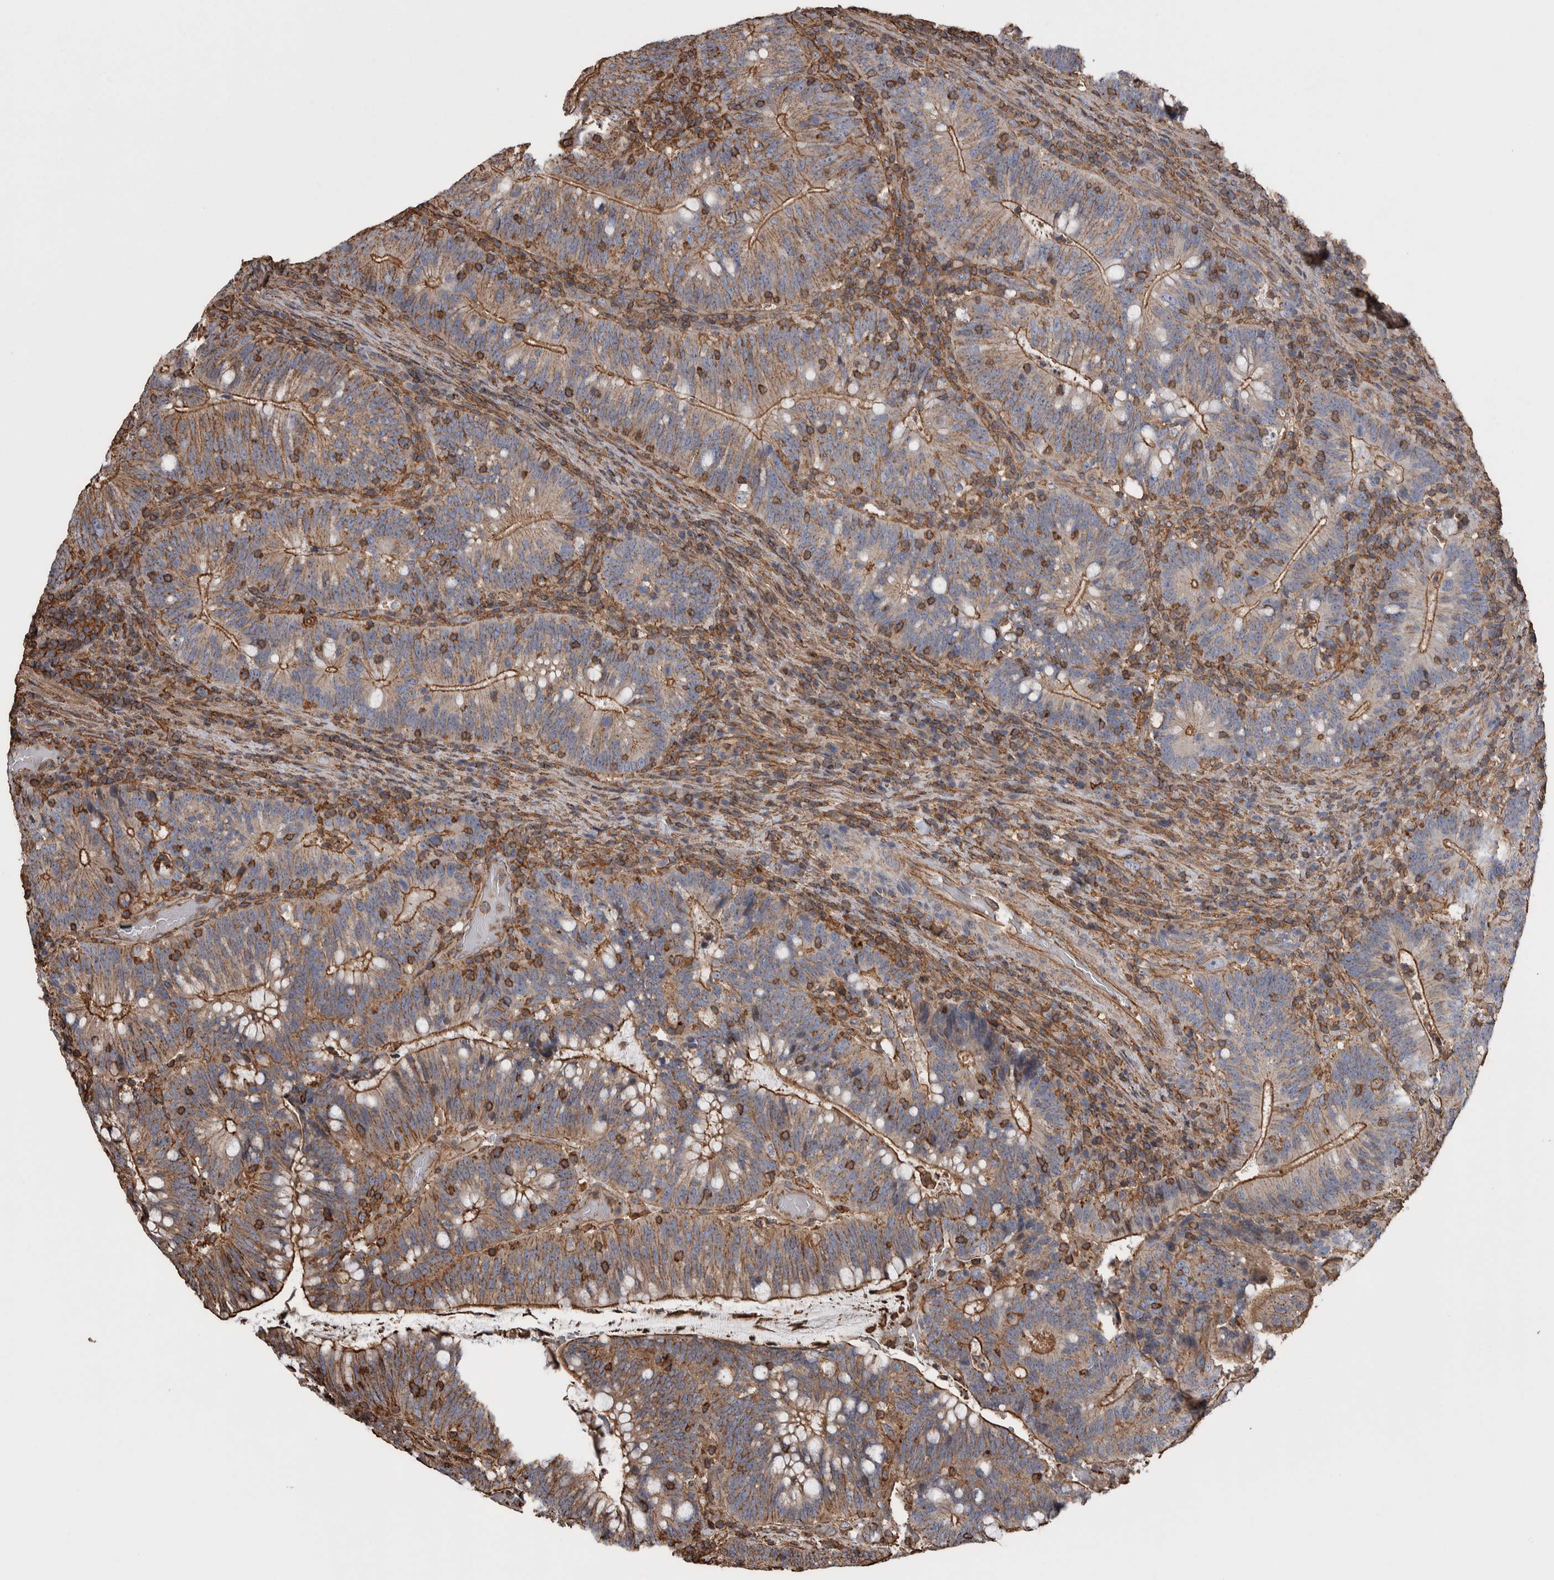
{"staining": {"intensity": "moderate", "quantity": ">75%", "location": "cytoplasmic/membranous"}, "tissue": "colorectal cancer", "cell_type": "Tumor cells", "image_type": "cancer", "snomed": [{"axis": "morphology", "description": "Adenocarcinoma, NOS"}, {"axis": "topography", "description": "Colon"}], "caption": "Tumor cells display moderate cytoplasmic/membranous expression in about >75% of cells in colorectal adenocarcinoma.", "gene": "ENPP2", "patient": {"sex": "female", "age": 66}}